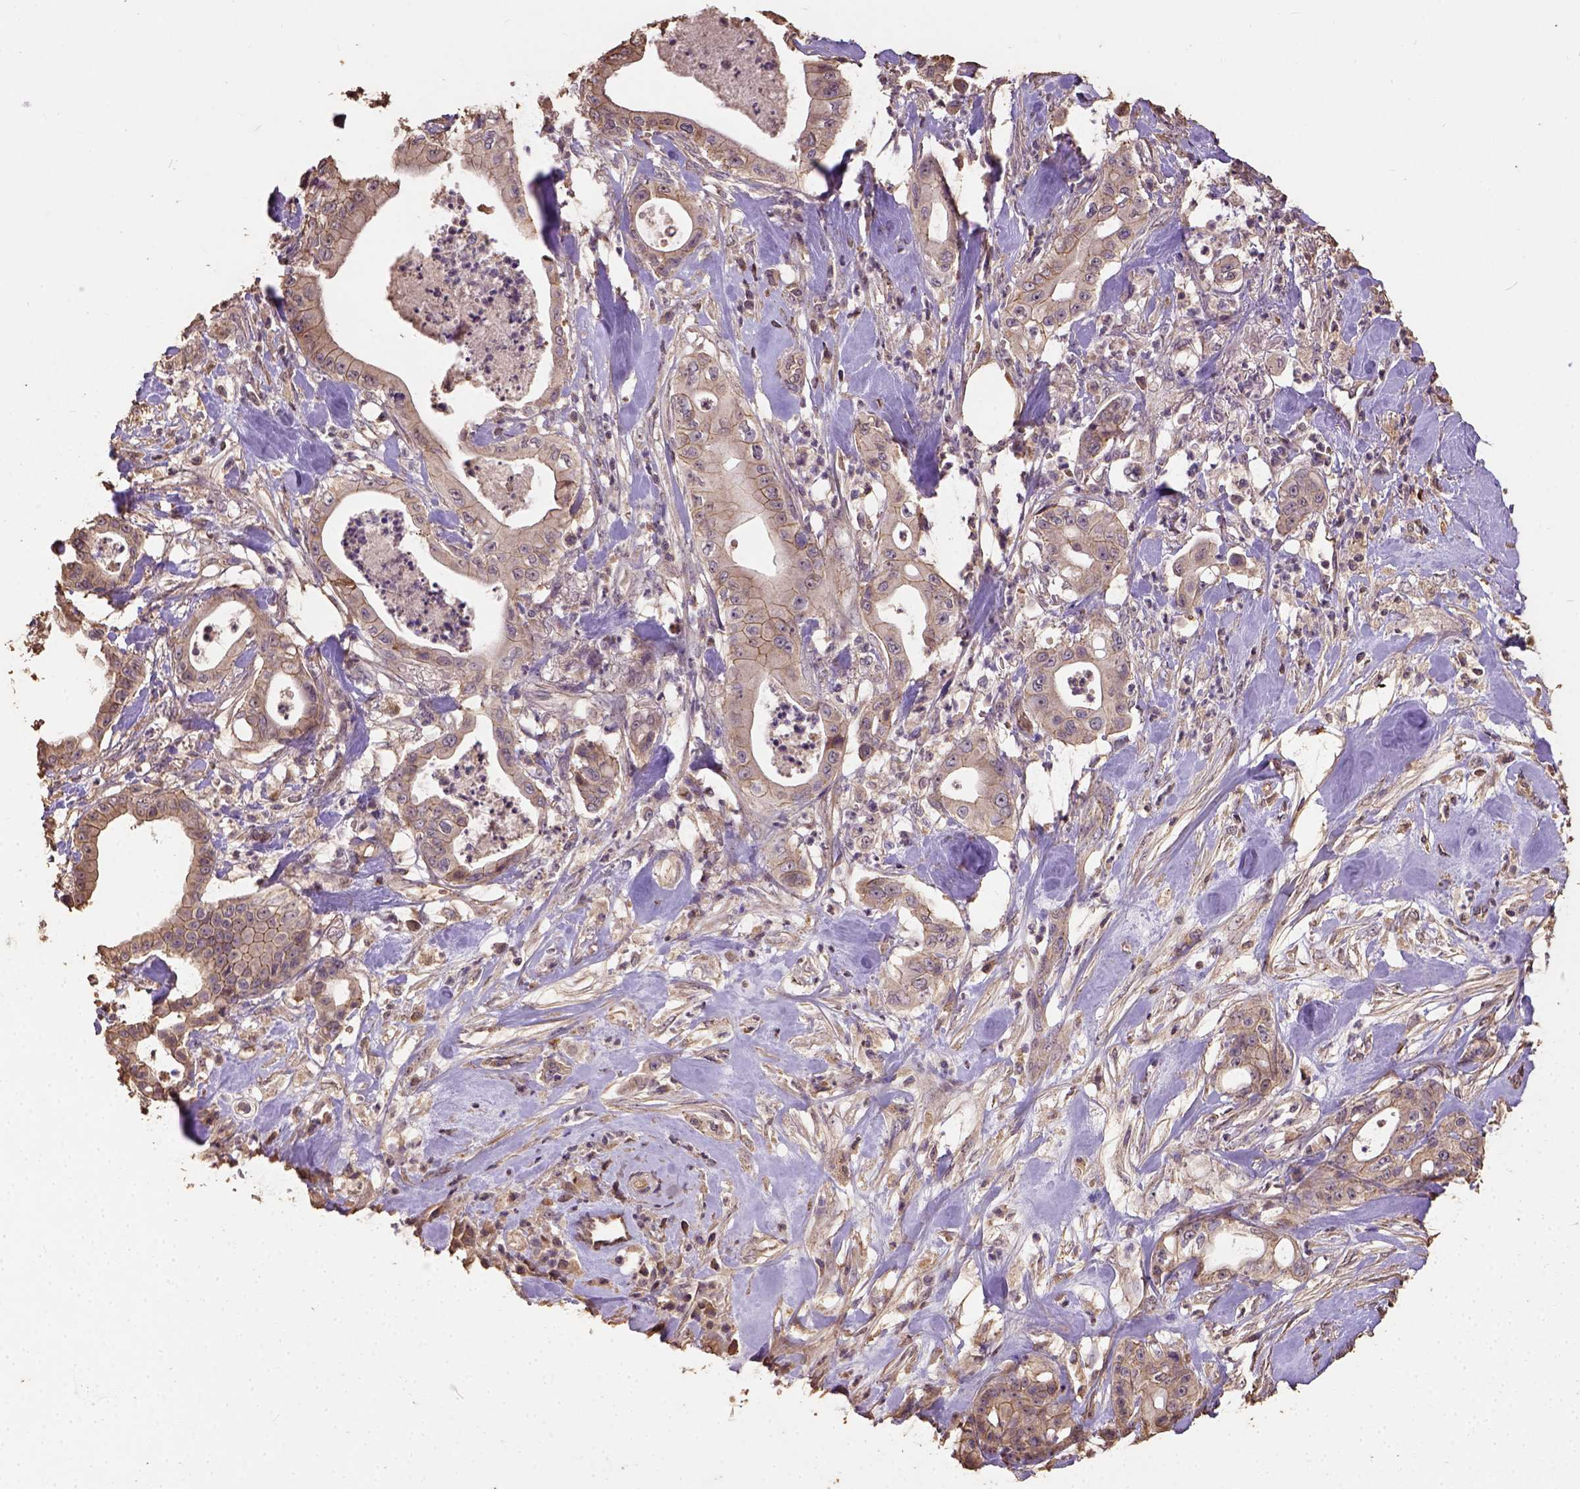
{"staining": {"intensity": "moderate", "quantity": "<25%", "location": "cytoplasmic/membranous"}, "tissue": "pancreatic cancer", "cell_type": "Tumor cells", "image_type": "cancer", "snomed": [{"axis": "morphology", "description": "Adenocarcinoma, NOS"}, {"axis": "topography", "description": "Pancreas"}], "caption": "Protein staining shows moderate cytoplasmic/membranous staining in approximately <25% of tumor cells in pancreatic cancer.", "gene": "ATP1B3", "patient": {"sex": "male", "age": 71}}